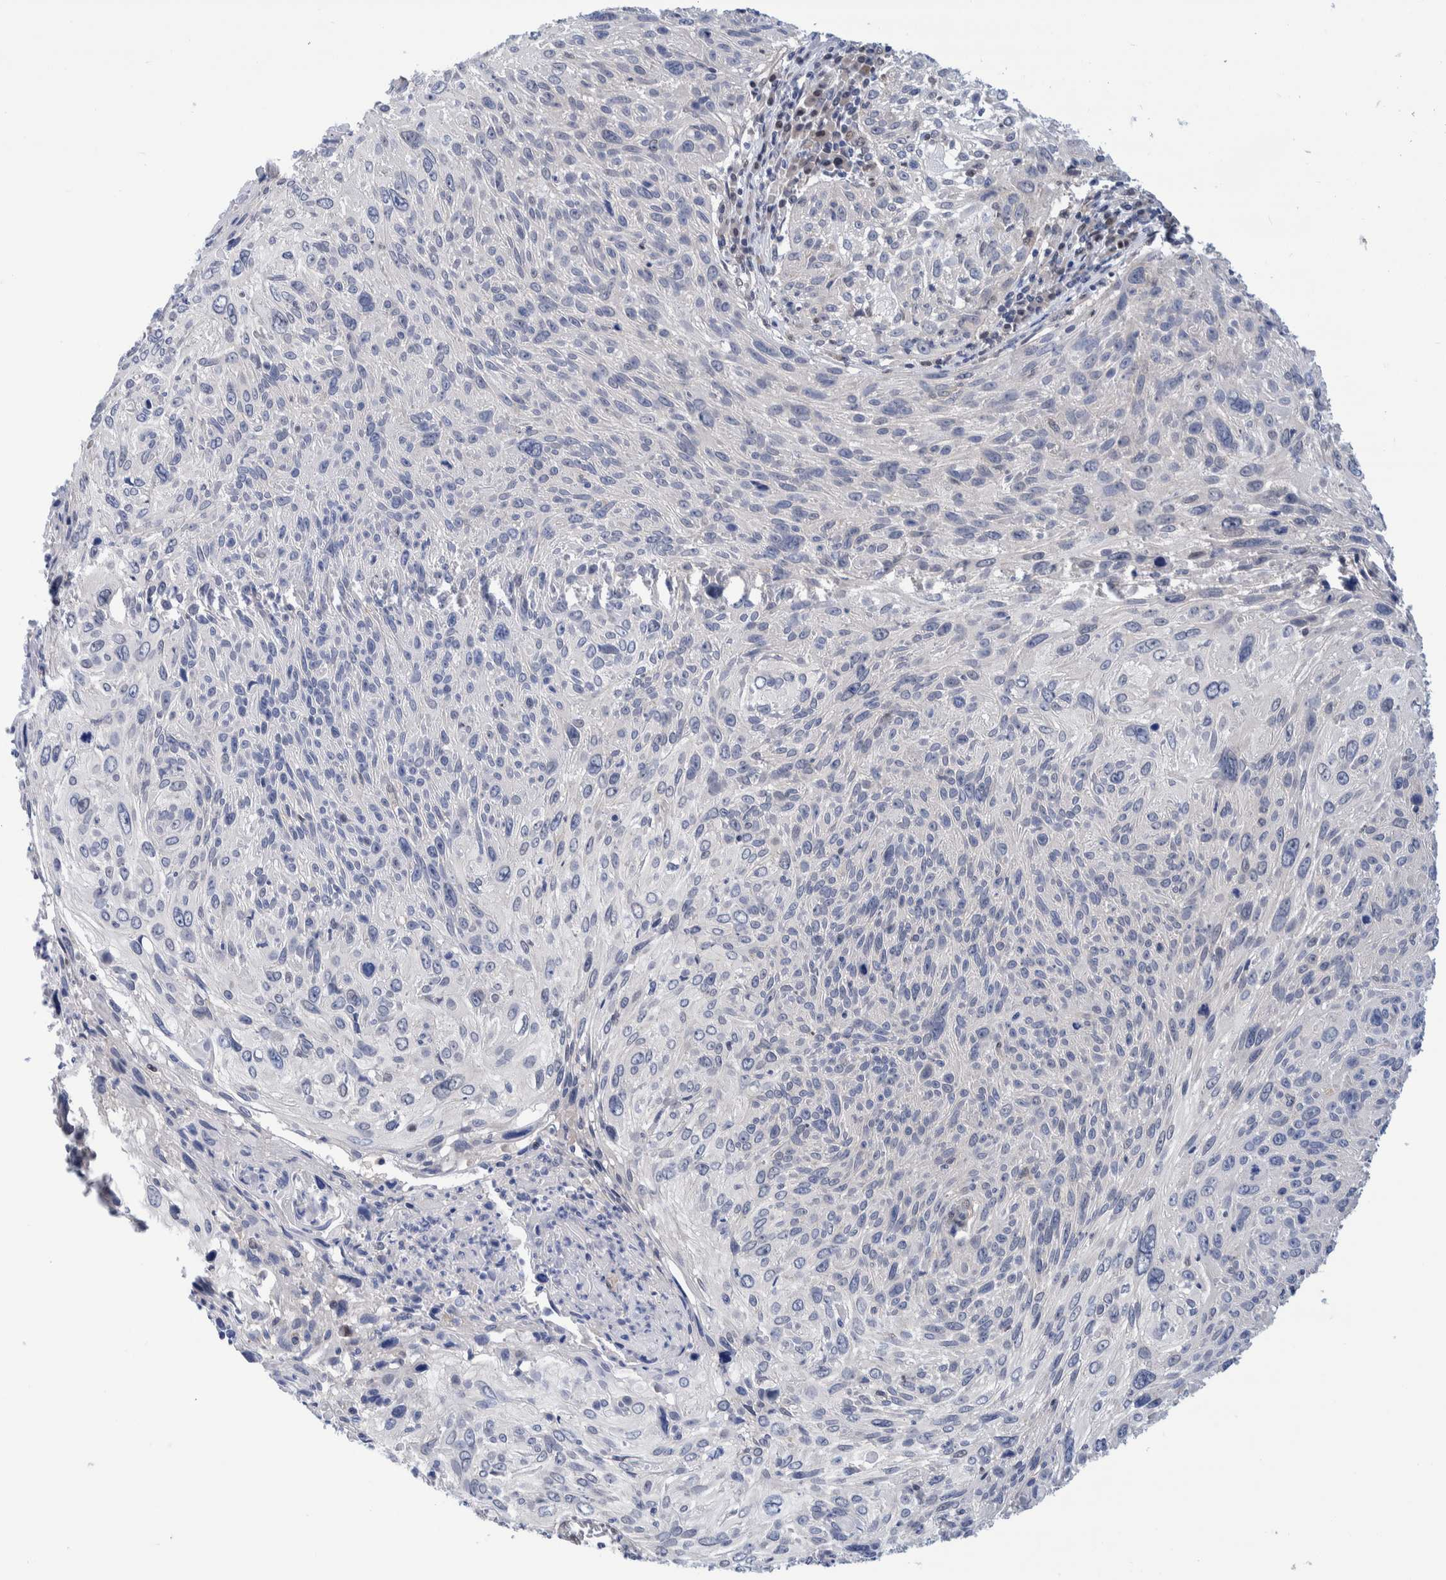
{"staining": {"intensity": "negative", "quantity": "none", "location": "none"}, "tissue": "cervical cancer", "cell_type": "Tumor cells", "image_type": "cancer", "snomed": [{"axis": "morphology", "description": "Squamous cell carcinoma, NOS"}, {"axis": "topography", "description": "Cervix"}], "caption": "High magnification brightfield microscopy of cervical cancer (squamous cell carcinoma) stained with DAB (brown) and counterstained with hematoxylin (blue): tumor cells show no significant positivity. (IHC, brightfield microscopy, high magnification).", "gene": "PFAS", "patient": {"sex": "female", "age": 51}}